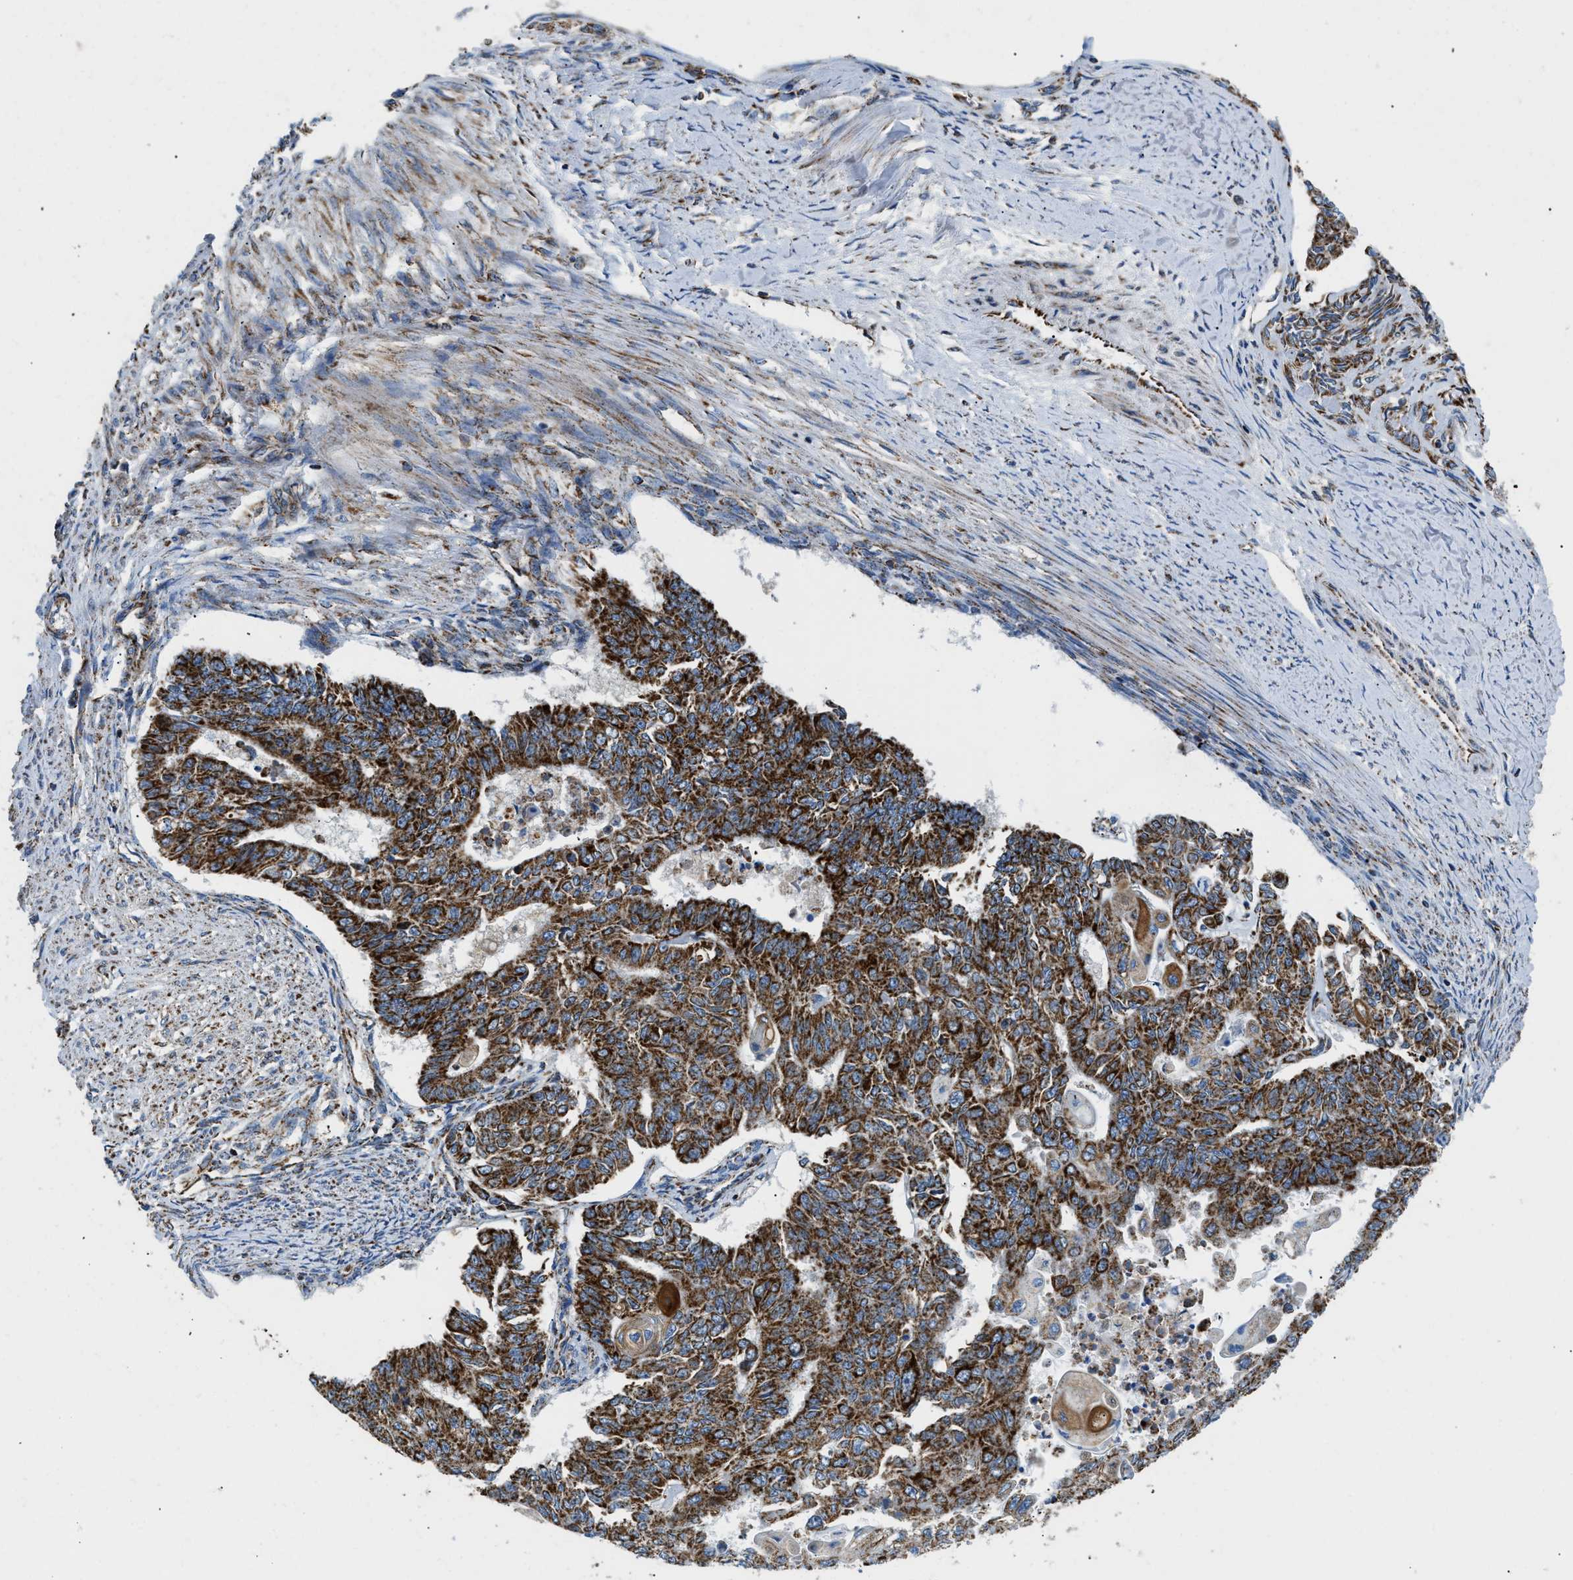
{"staining": {"intensity": "strong", "quantity": ">75%", "location": "cytoplasmic/membranous"}, "tissue": "endometrial cancer", "cell_type": "Tumor cells", "image_type": "cancer", "snomed": [{"axis": "morphology", "description": "Adenocarcinoma, NOS"}, {"axis": "topography", "description": "Endometrium"}], "caption": "This is a photomicrograph of IHC staining of endometrial adenocarcinoma, which shows strong expression in the cytoplasmic/membranous of tumor cells.", "gene": "STK33", "patient": {"sex": "female", "age": 32}}